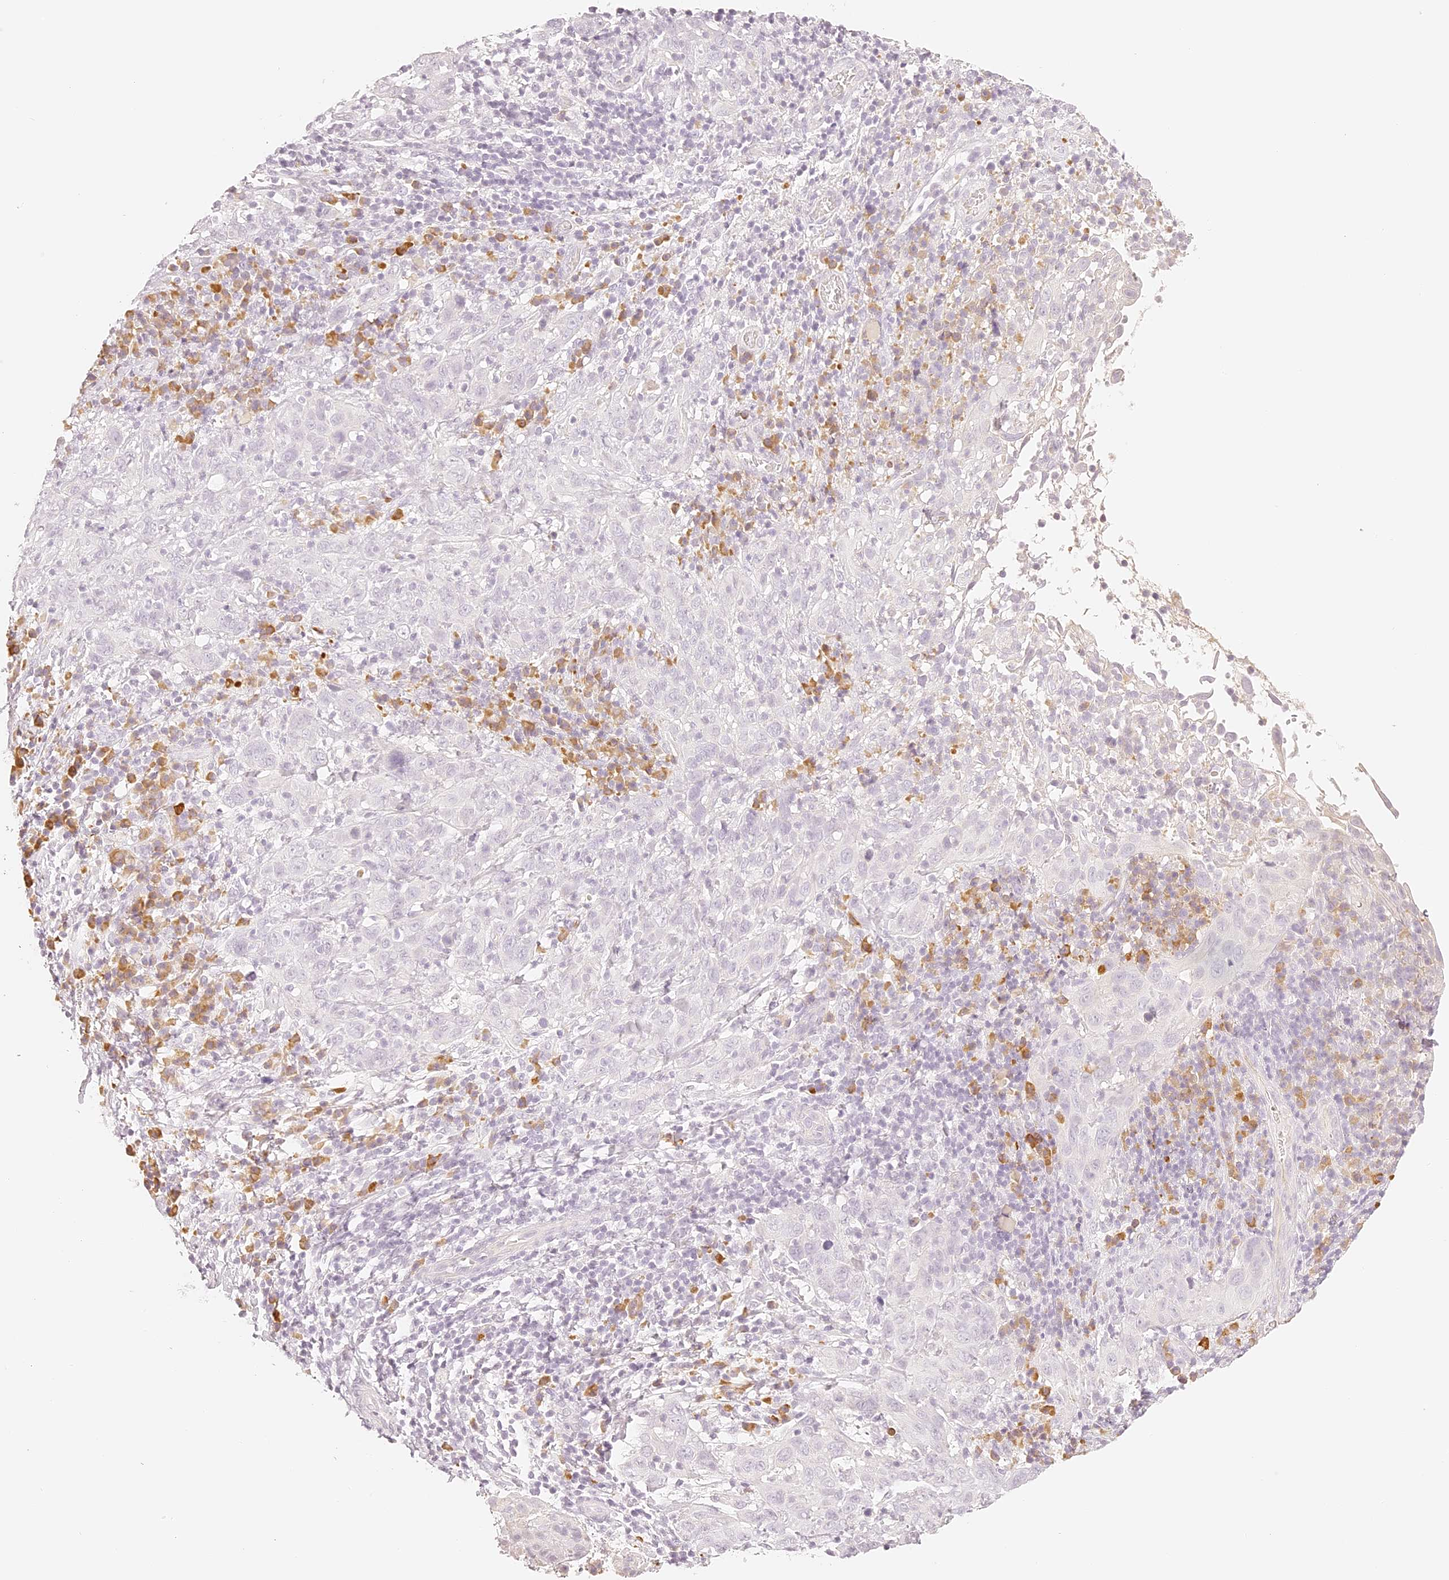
{"staining": {"intensity": "negative", "quantity": "none", "location": "none"}, "tissue": "cervical cancer", "cell_type": "Tumor cells", "image_type": "cancer", "snomed": [{"axis": "morphology", "description": "Squamous cell carcinoma, NOS"}, {"axis": "topography", "description": "Cervix"}], "caption": "This is an IHC photomicrograph of human cervical cancer. There is no expression in tumor cells.", "gene": "TRIM45", "patient": {"sex": "female", "age": 46}}